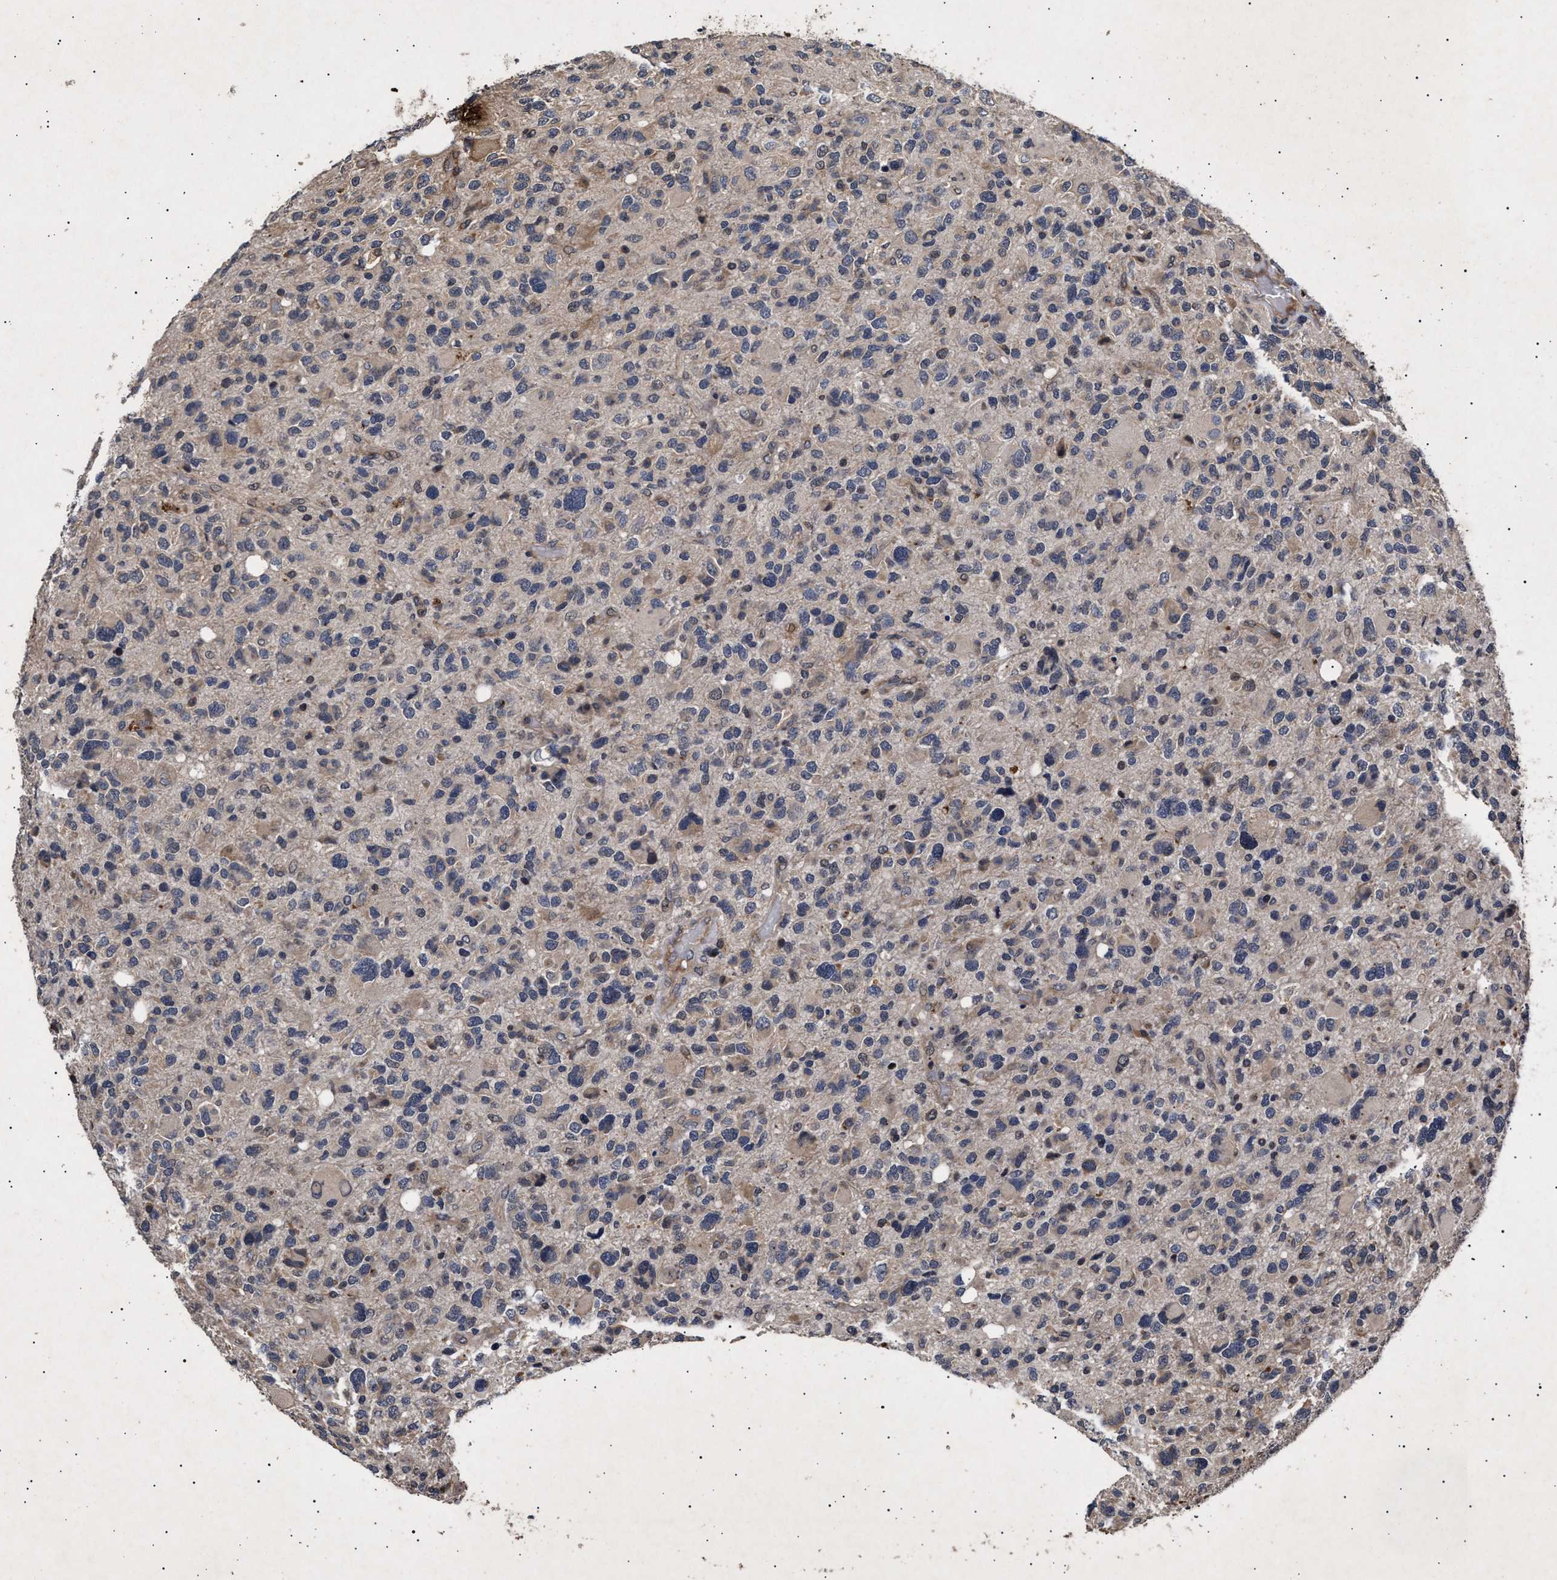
{"staining": {"intensity": "weak", "quantity": "<25%", "location": "cytoplasmic/membranous"}, "tissue": "glioma", "cell_type": "Tumor cells", "image_type": "cancer", "snomed": [{"axis": "morphology", "description": "Glioma, malignant, High grade"}, {"axis": "topography", "description": "Brain"}], "caption": "IHC of human glioma demonstrates no expression in tumor cells.", "gene": "ITGB5", "patient": {"sex": "male", "age": 48}}